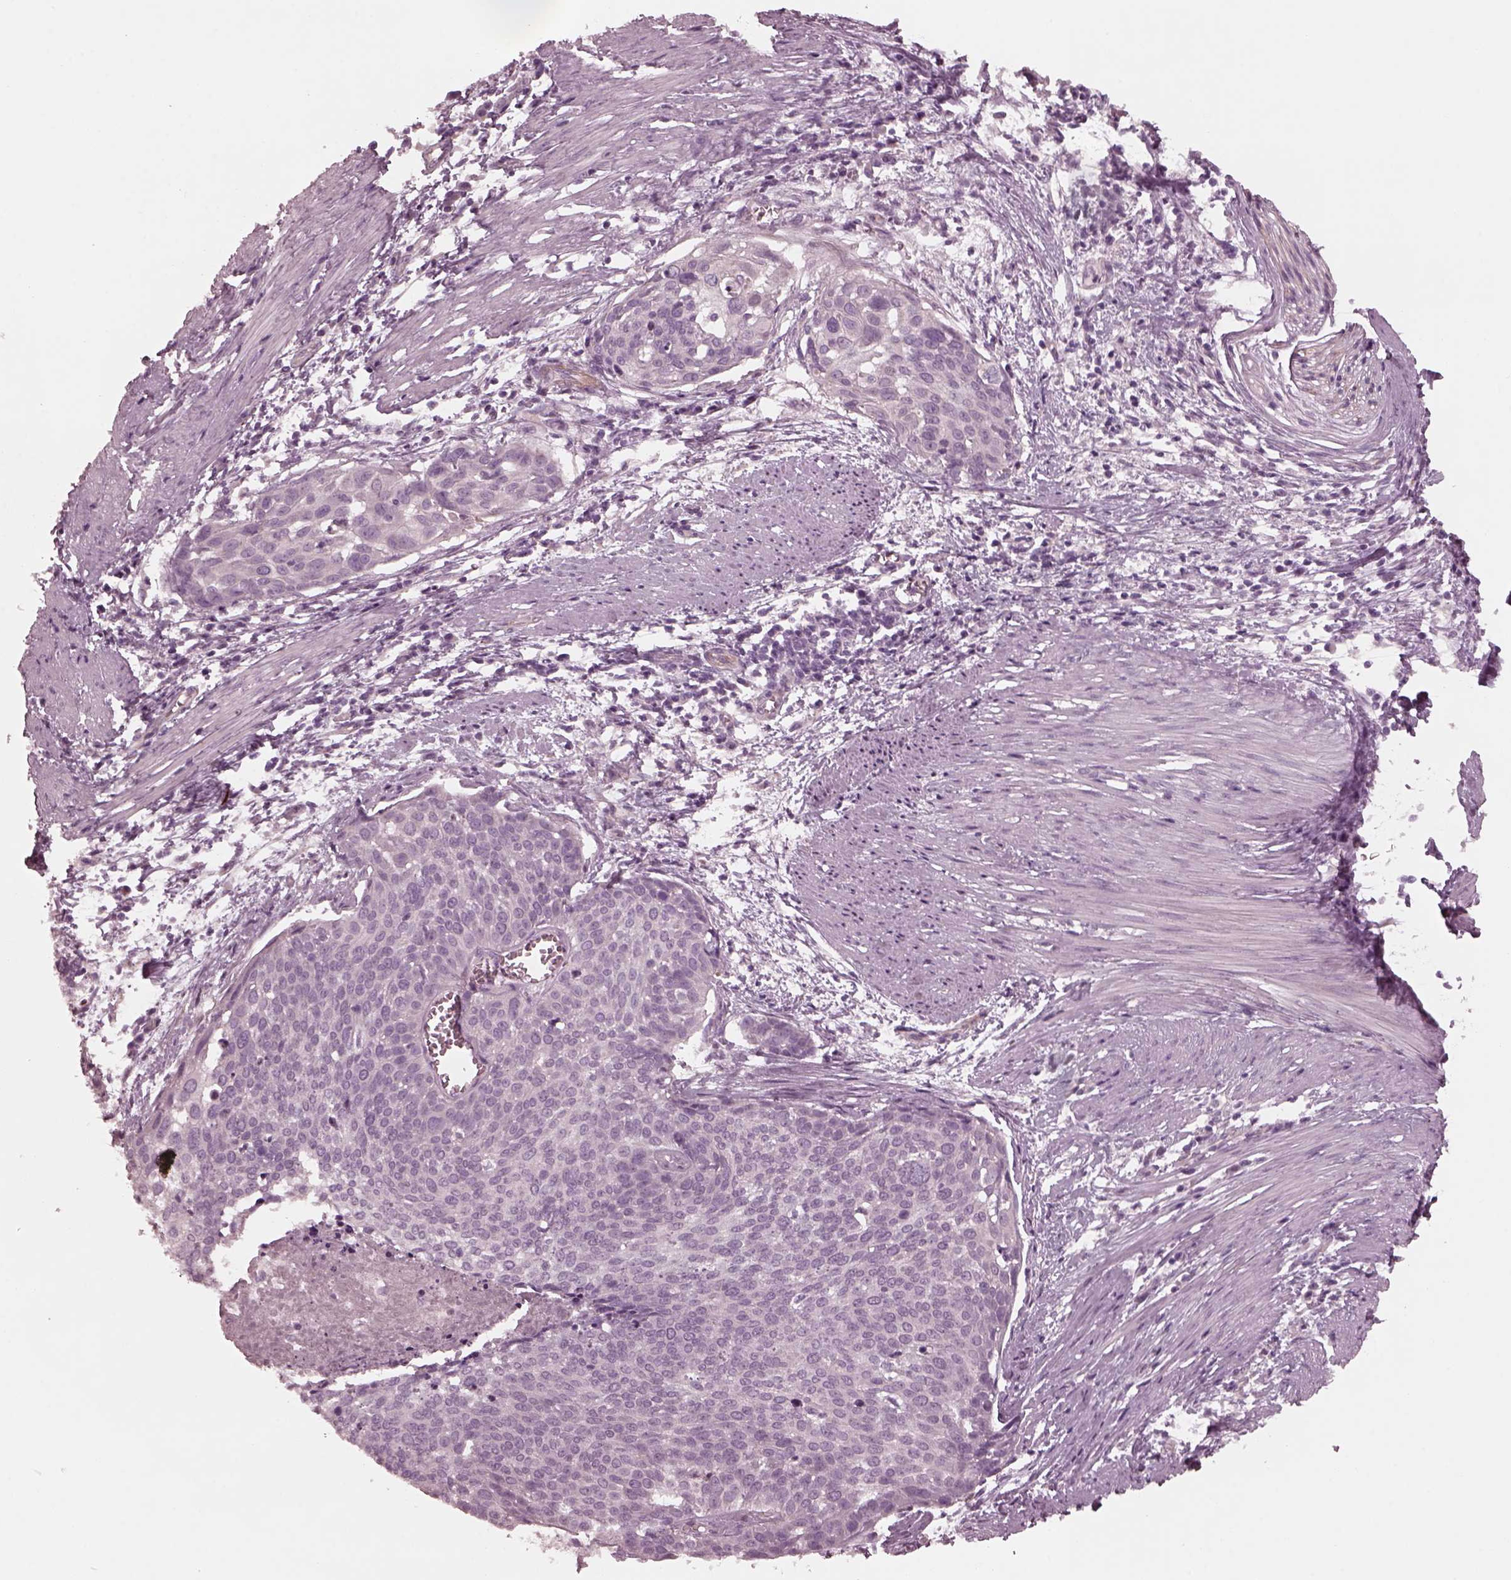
{"staining": {"intensity": "negative", "quantity": "none", "location": "none"}, "tissue": "cervical cancer", "cell_type": "Tumor cells", "image_type": "cancer", "snomed": [{"axis": "morphology", "description": "Squamous cell carcinoma, NOS"}, {"axis": "topography", "description": "Cervix"}], "caption": "Immunohistochemical staining of cervical squamous cell carcinoma reveals no significant positivity in tumor cells.", "gene": "KIF6", "patient": {"sex": "female", "age": 39}}